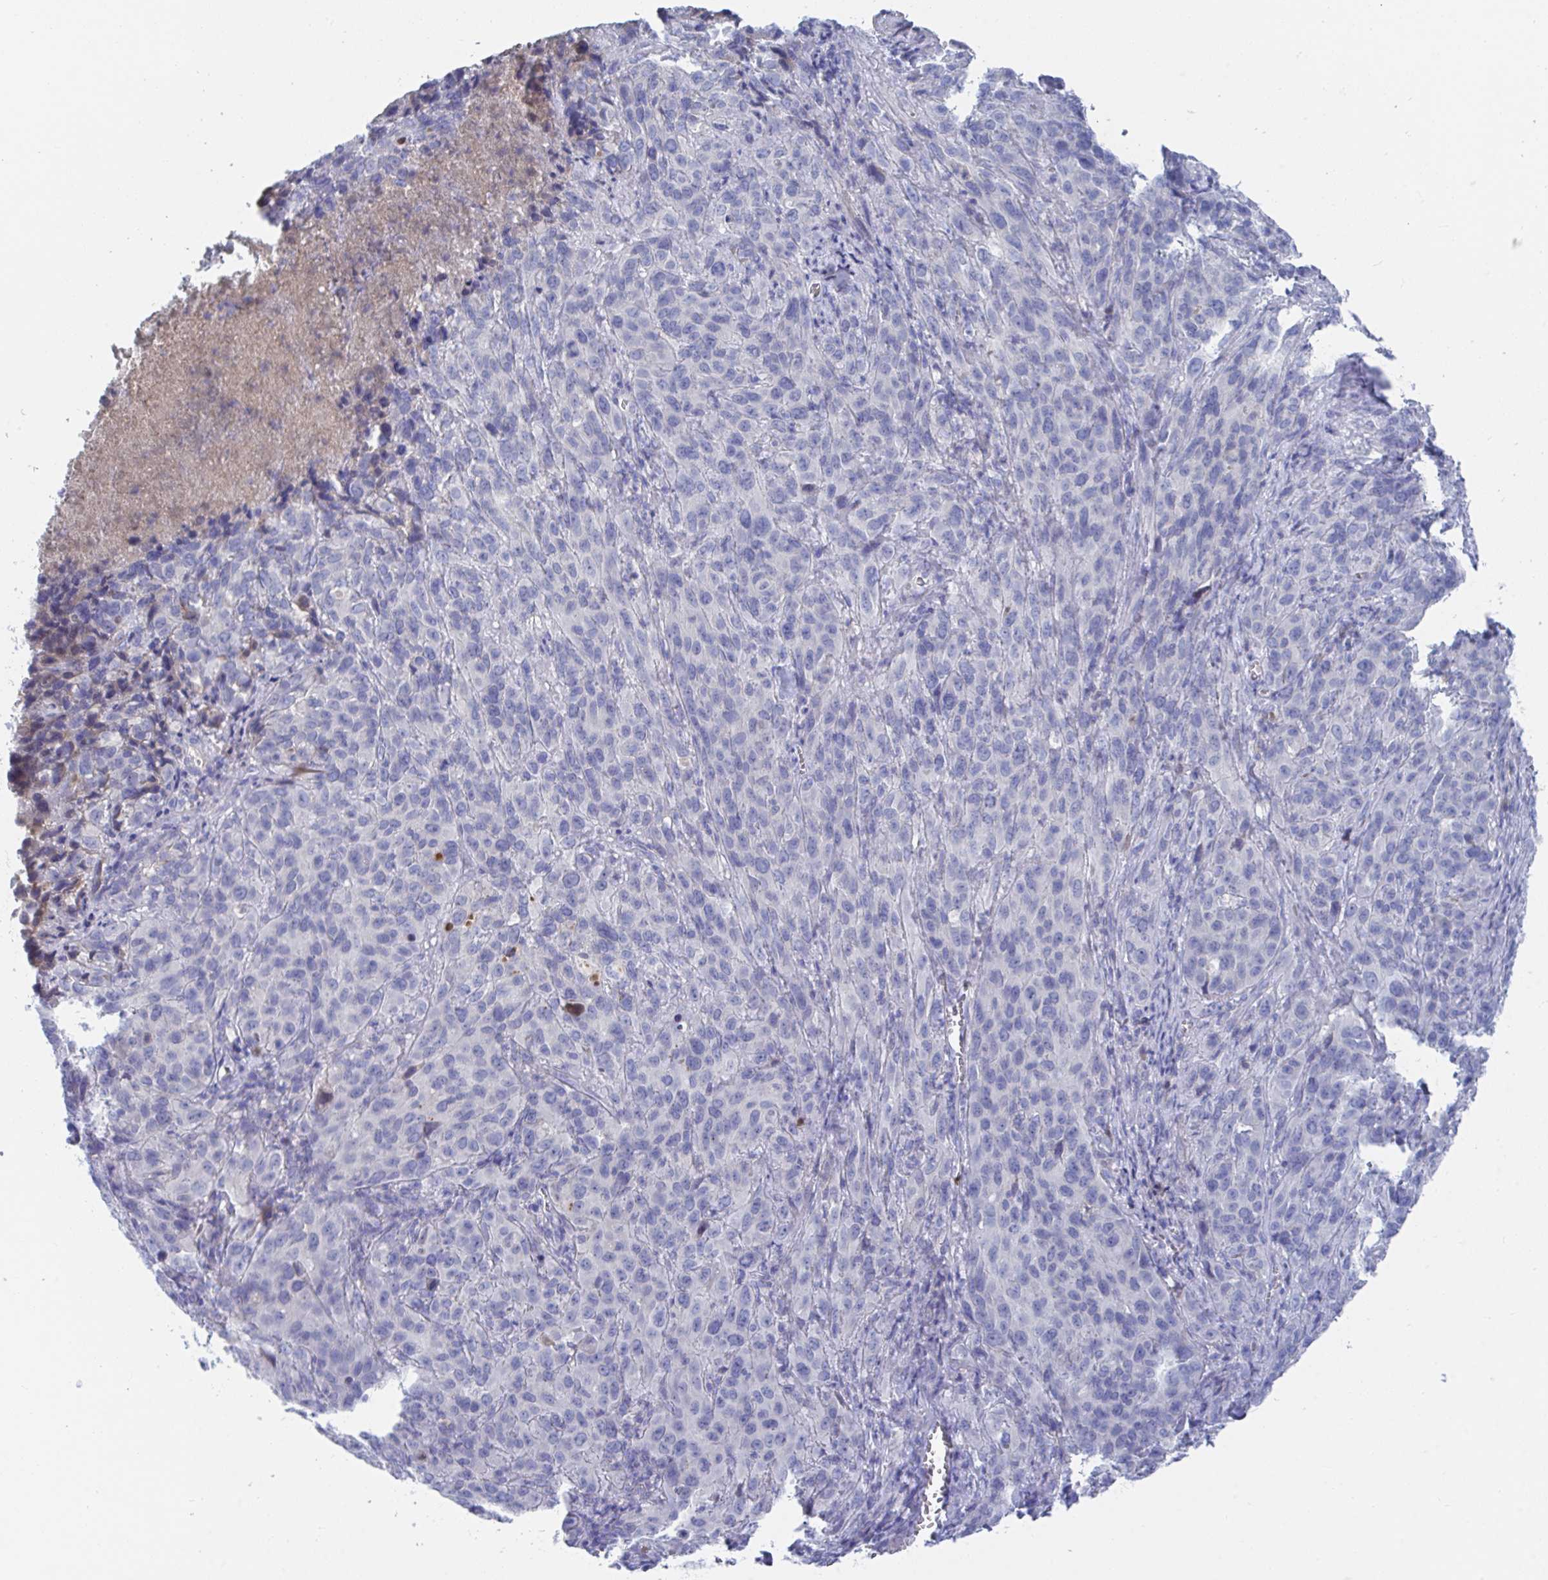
{"staining": {"intensity": "negative", "quantity": "none", "location": "none"}, "tissue": "cervical cancer", "cell_type": "Tumor cells", "image_type": "cancer", "snomed": [{"axis": "morphology", "description": "Squamous cell carcinoma, NOS"}, {"axis": "topography", "description": "Cervix"}], "caption": "Micrograph shows no significant protein expression in tumor cells of squamous cell carcinoma (cervical).", "gene": "TNFAIP6", "patient": {"sex": "female", "age": 51}}